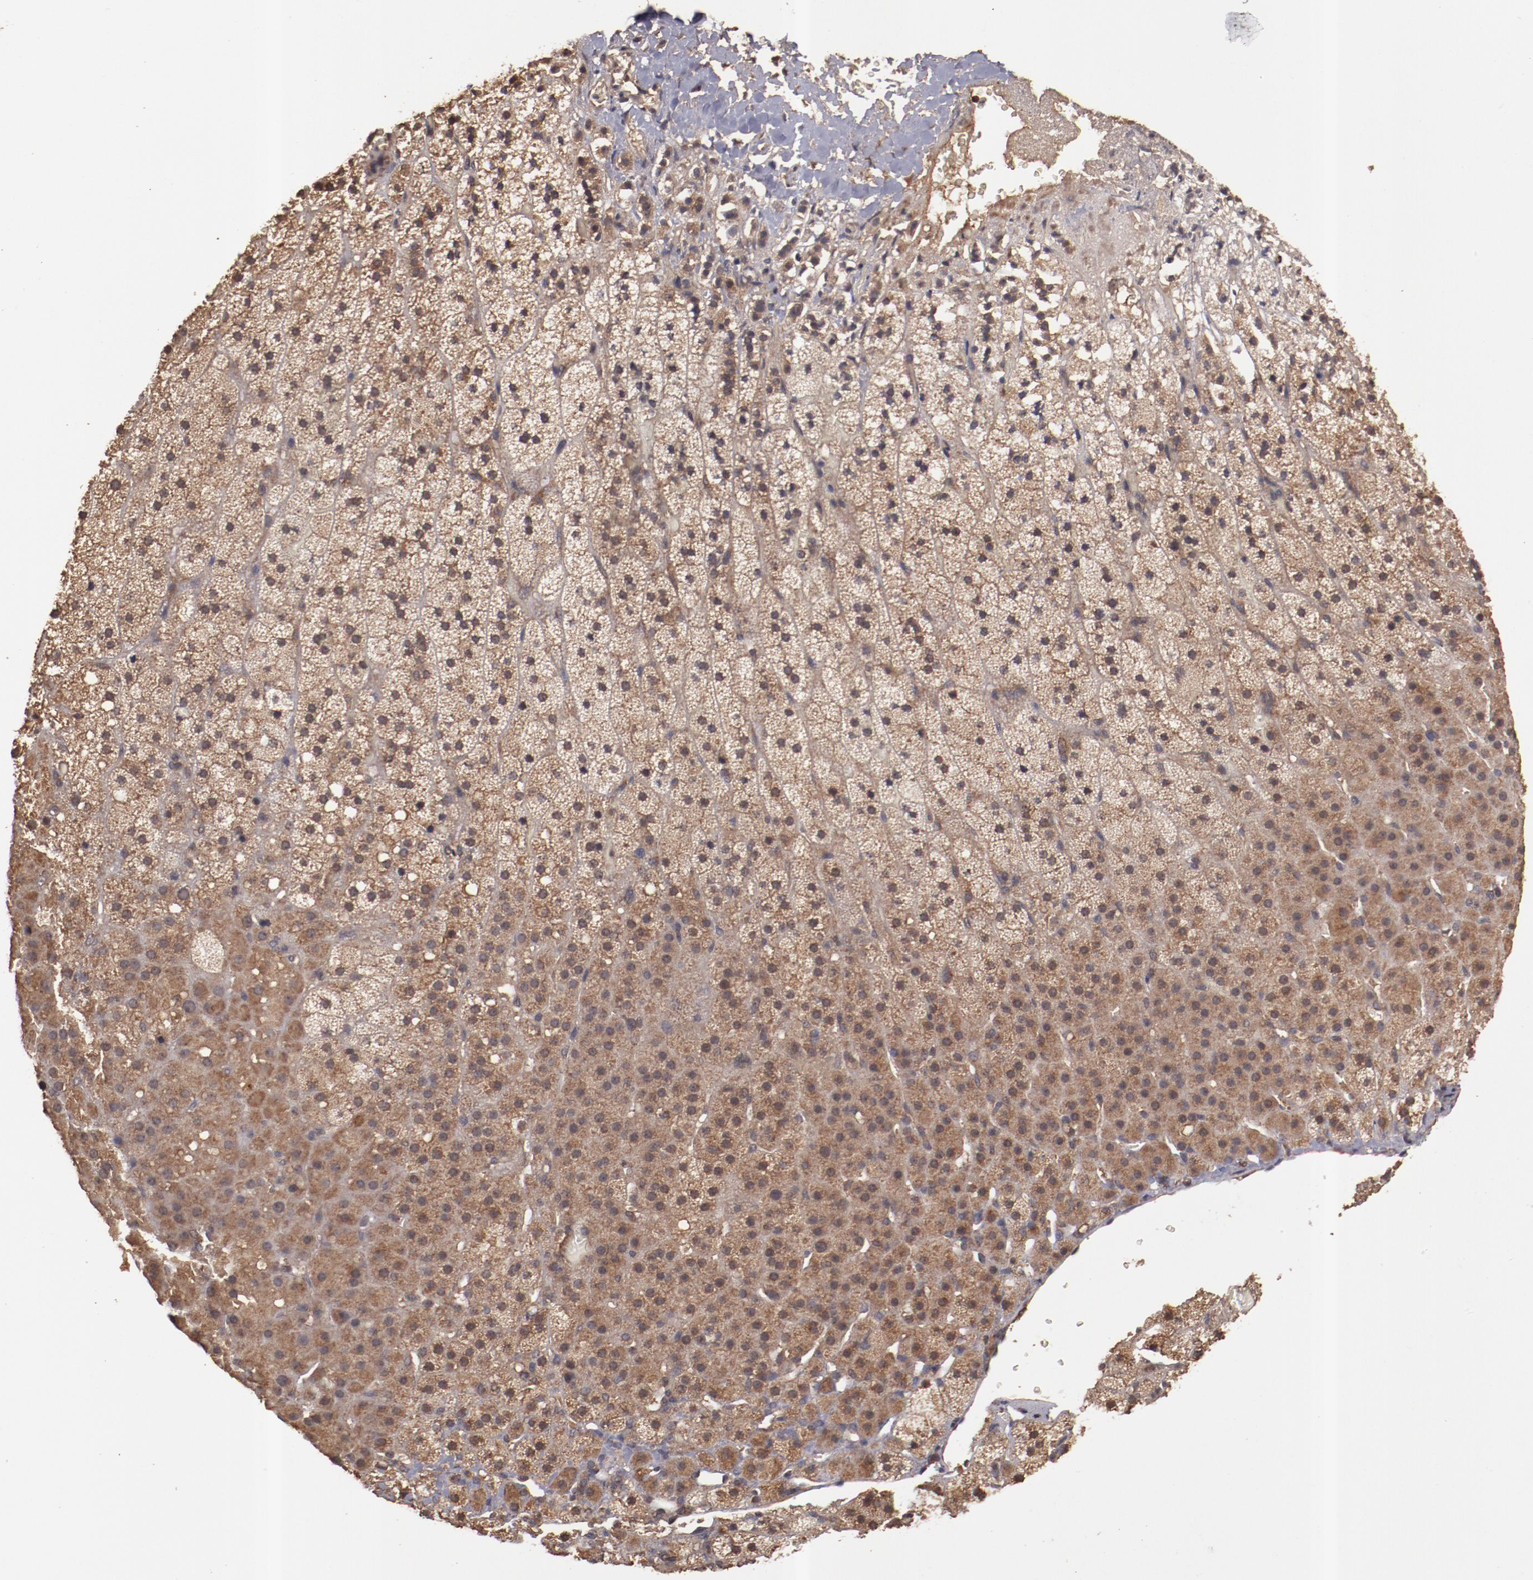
{"staining": {"intensity": "strong", "quantity": ">75%", "location": "cytoplasmic/membranous"}, "tissue": "adrenal gland", "cell_type": "Glandular cells", "image_type": "normal", "snomed": [{"axis": "morphology", "description": "Normal tissue, NOS"}, {"axis": "topography", "description": "Adrenal gland"}], "caption": "Brown immunohistochemical staining in normal human adrenal gland exhibits strong cytoplasmic/membranous positivity in approximately >75% of glandular cells. Using DAB (3,3'-diaminobenzidine) (brown) and hematoxylin (blue) stains, captured at high magnification using brightfield microscopy.", "gene": "TXNDC16", "patient": {"sex": "male", "age": 35}}